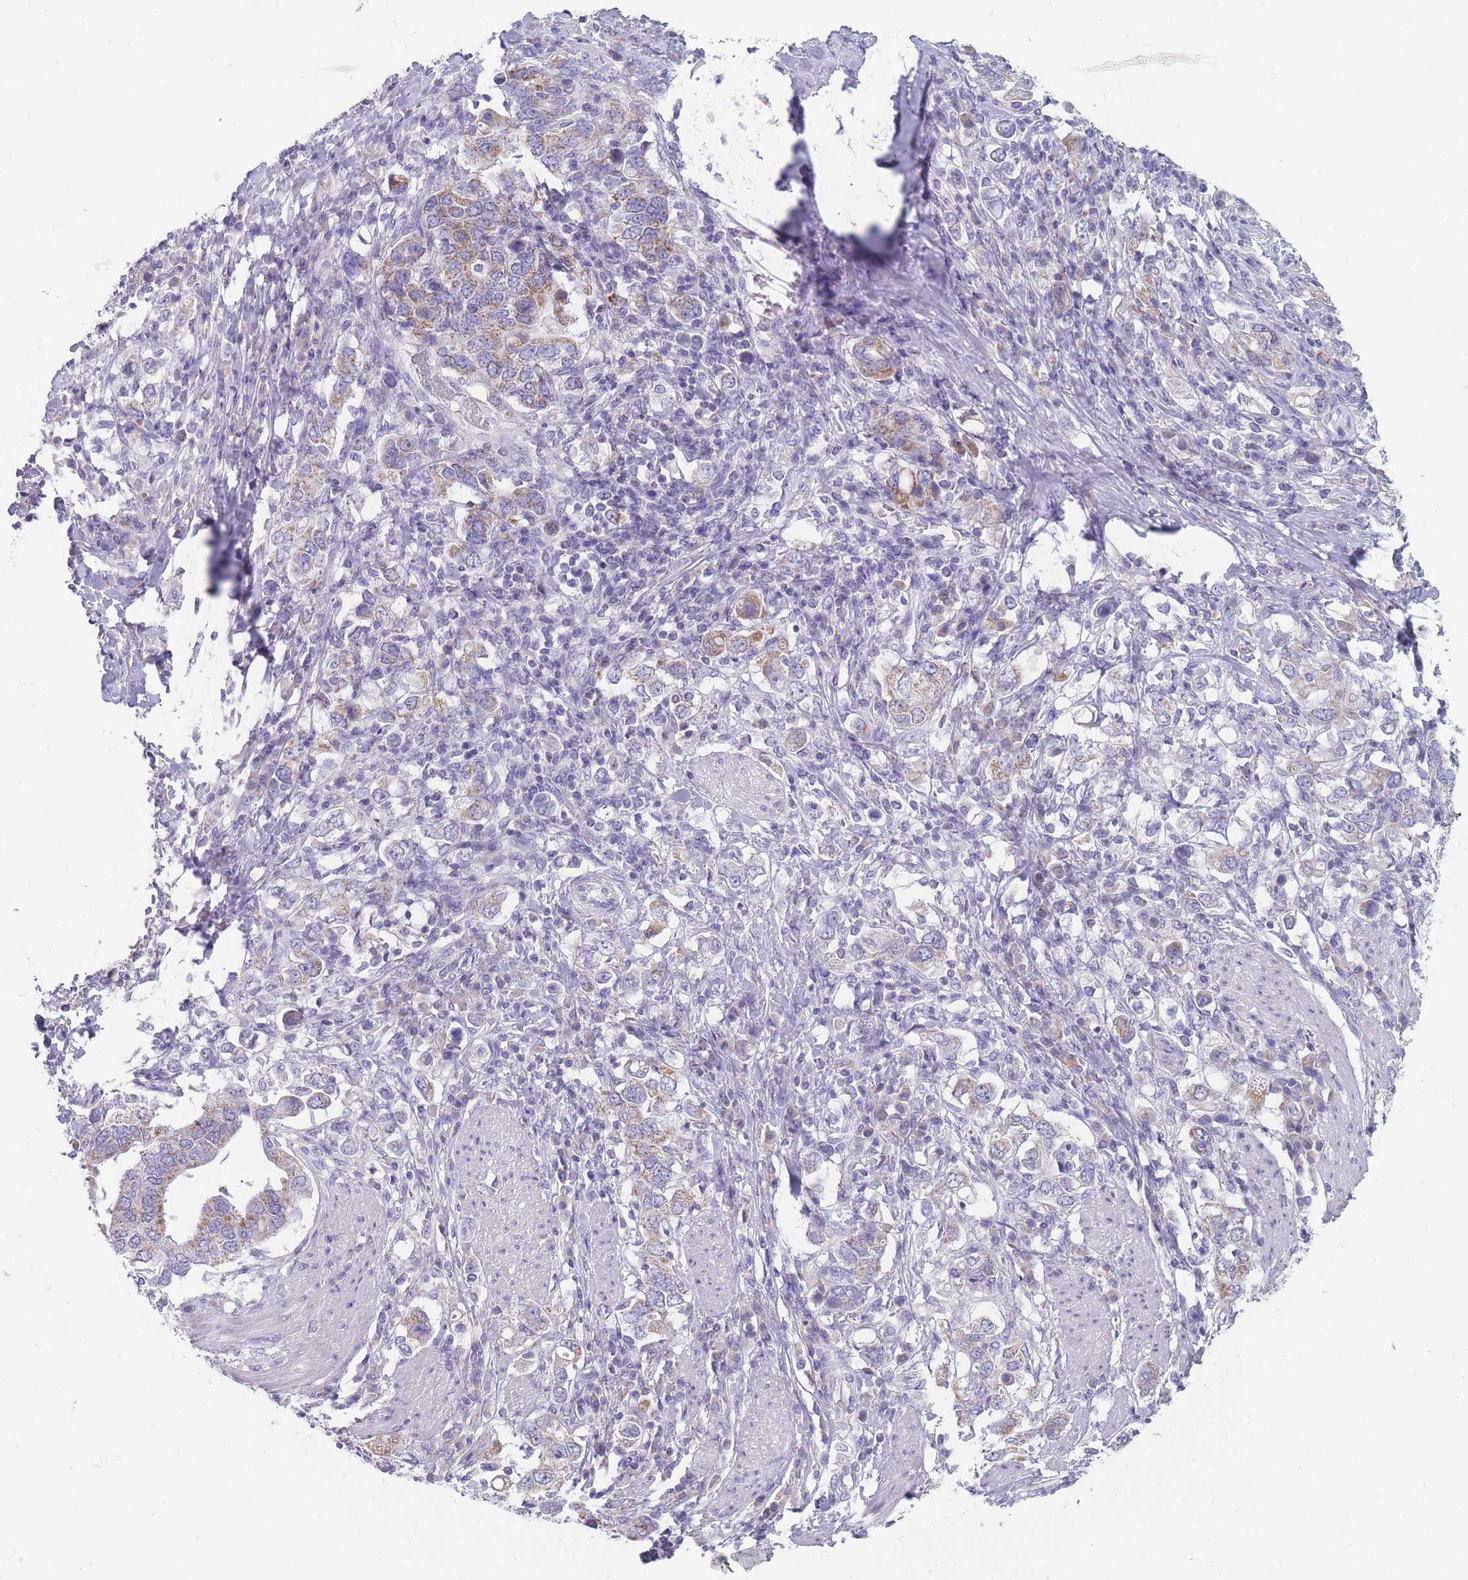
{"staining": {"intensity": "moderate", "quantity": ">75%", "location": "cytoplasmic/membranous"}, "tissue": "stomach cancer", "cell_type": "Tumor cells", "image_type": "cancer", "snomed": [{"axis": "morphology", "description": "Adenocarcinoma, NOS"}, {"axis": "topography", "description": "Stomach, upper"}, {"axis": "topography", "description": "Stomach"}], "caption": "Immunohistochemical staining of stomach cancer (adenocarcinoma) demonstrates medium levels of moderate cytoplasmic/membranous expression in about >75% of tumor cells.", "gene": "MRPS14", "patient": {"sex": "male", "age": 62}}